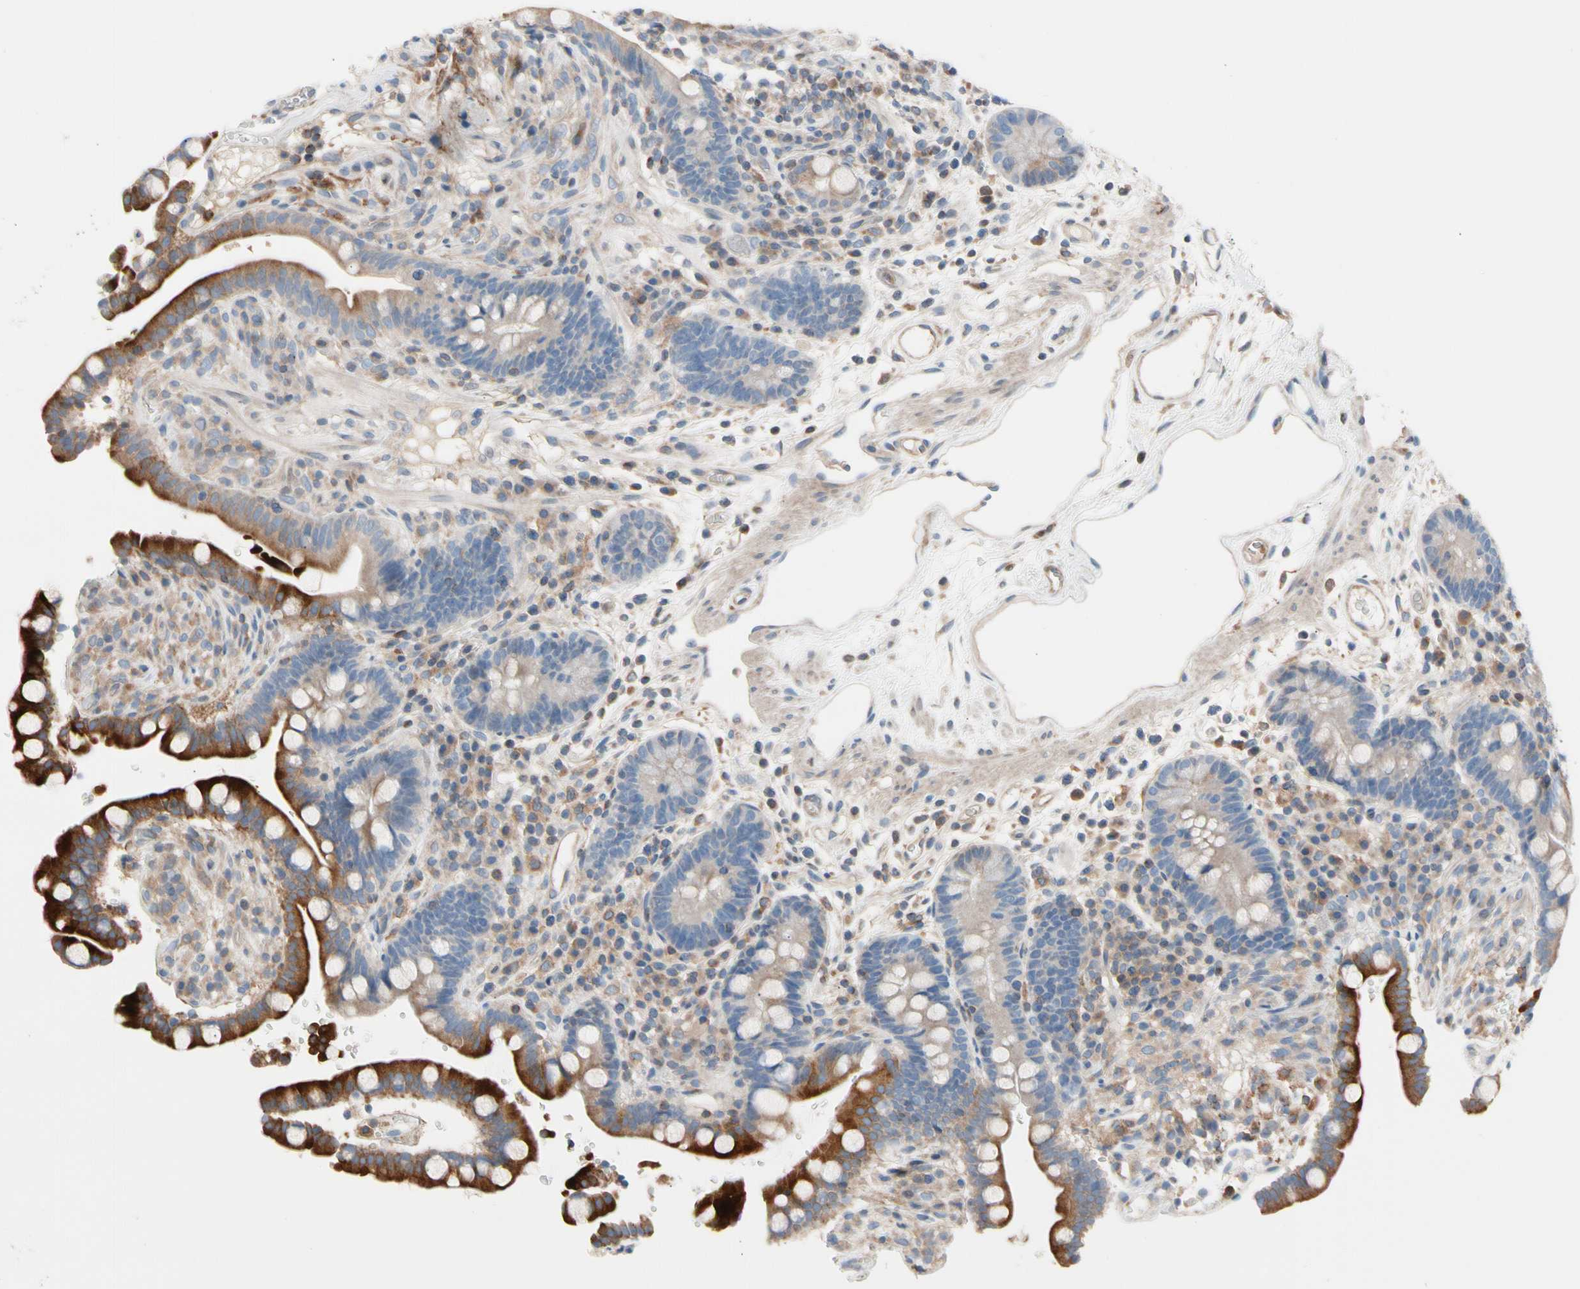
{"staining": {"intensity": "weak", "quantity": ">75%", "location": "cytoplasmic/membranous"}, "tissue": "colon", "cell_type": "Endothelial cells", "image_type": "normal", "snomed": [{"axis": "morphology", "description": "Normal tissue, NOS"}, {"axis": "topography", "description": "Colon"}], "caption": "IHC (DAB (3,3'-diaminobenzidine)) staining of benign human colon demonstrates weak cytoplasmic/membranous protein staining in about >75% of endothelial cells. (IHC, brightfield microscopy, high magnification).", "gene": "MAP3K3", "patient": {"sex": "male", "age": 73}}